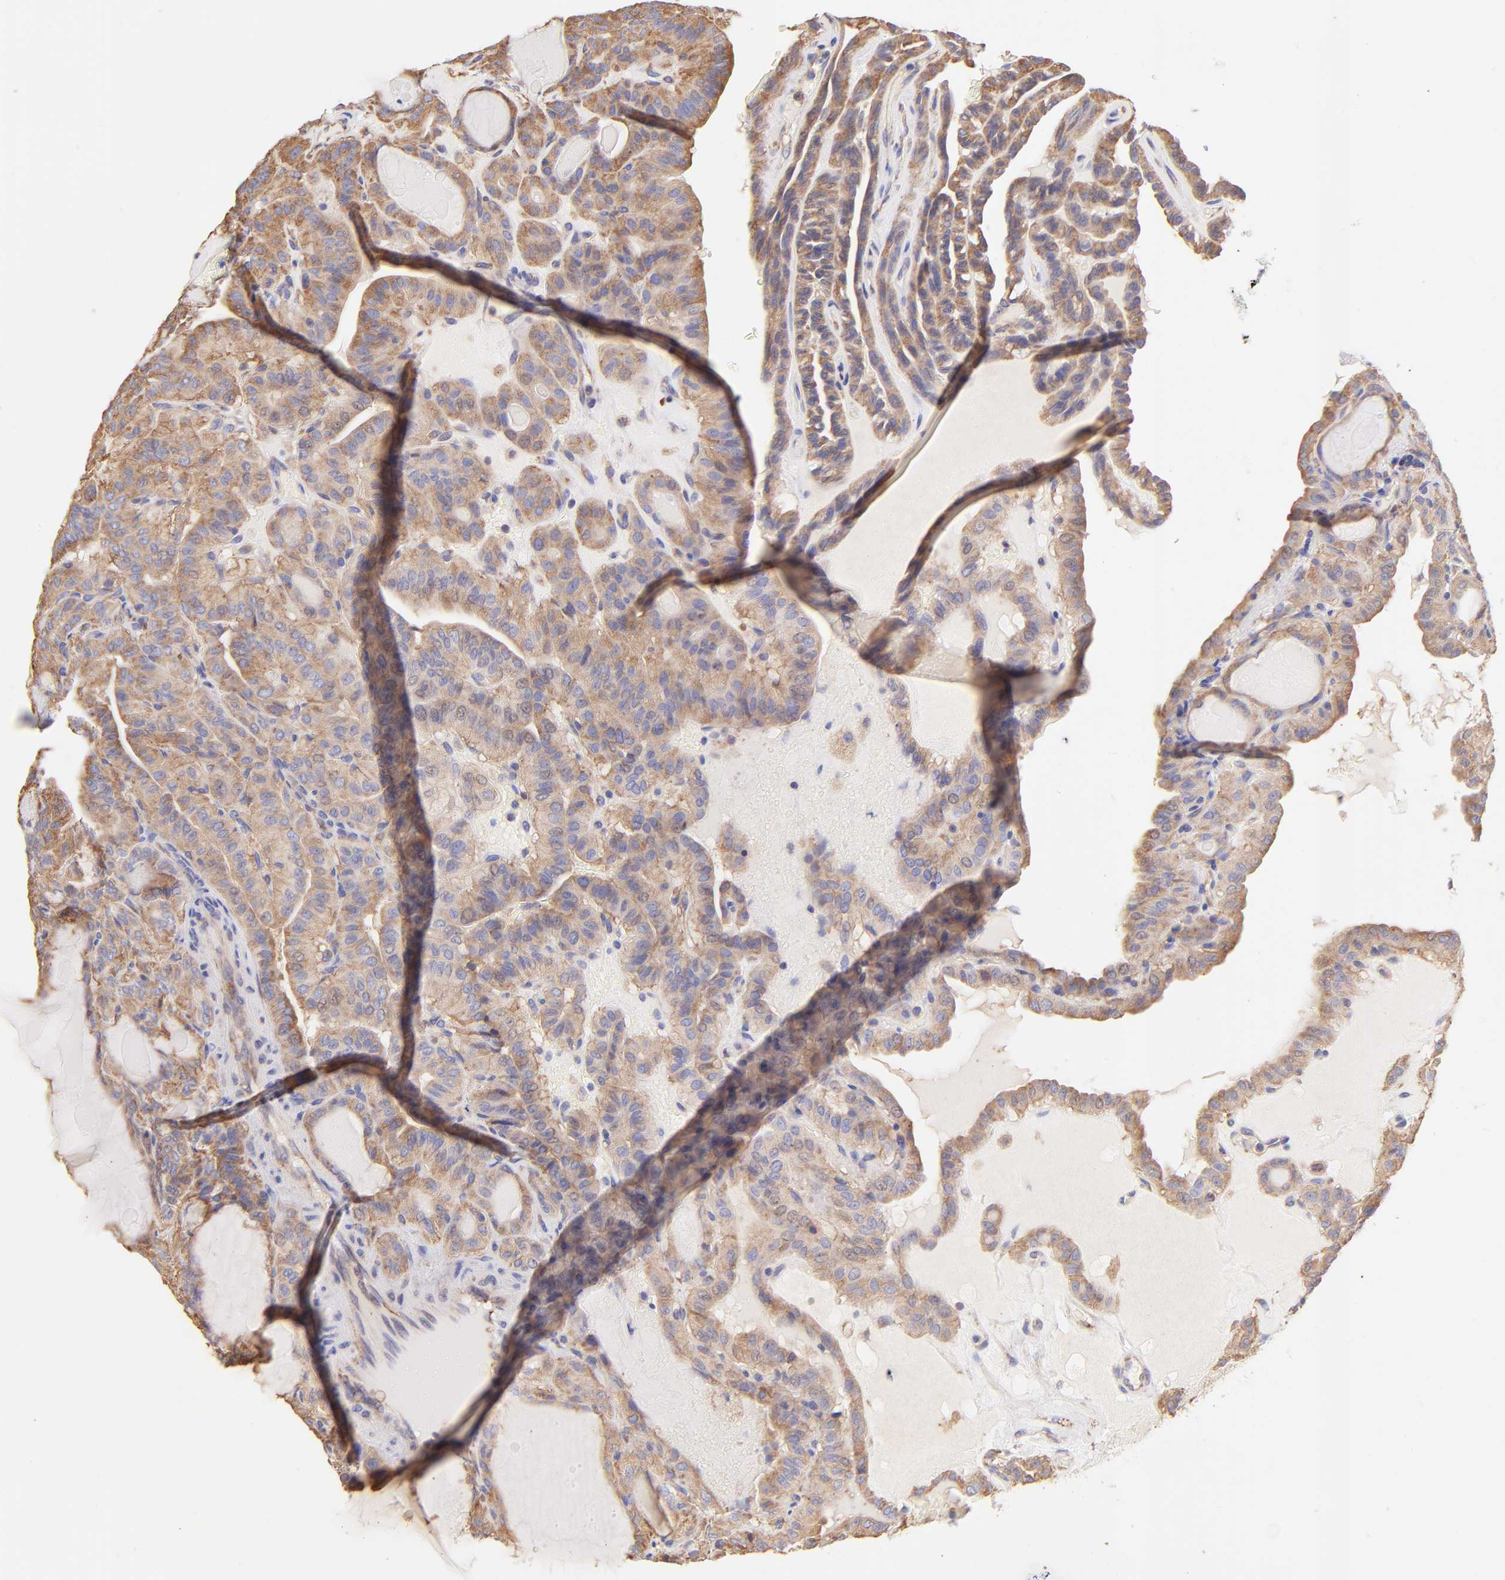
{"staining": {"intensity": "moderate", "quantity": ">75%", "location": "cytoplasmic/membranous"}, "tissue": "thyroid cancer", "cell_type": "Tumor cells", "image_type": "cancer", "snomed": [{"axis": "morphology", "description": "Papillary adenocarcinoma, NOS"}, {"axis": "topography", "description": "Thyroid gland"}], "caption": "Thyroid papillary adenocarcinoma stained with IHC reveals moderate cytoplasmic/membranous staining in about >75% of tumor cells.", "gene": "RPL30", "patient": {"sex": "male", "age": 77}}